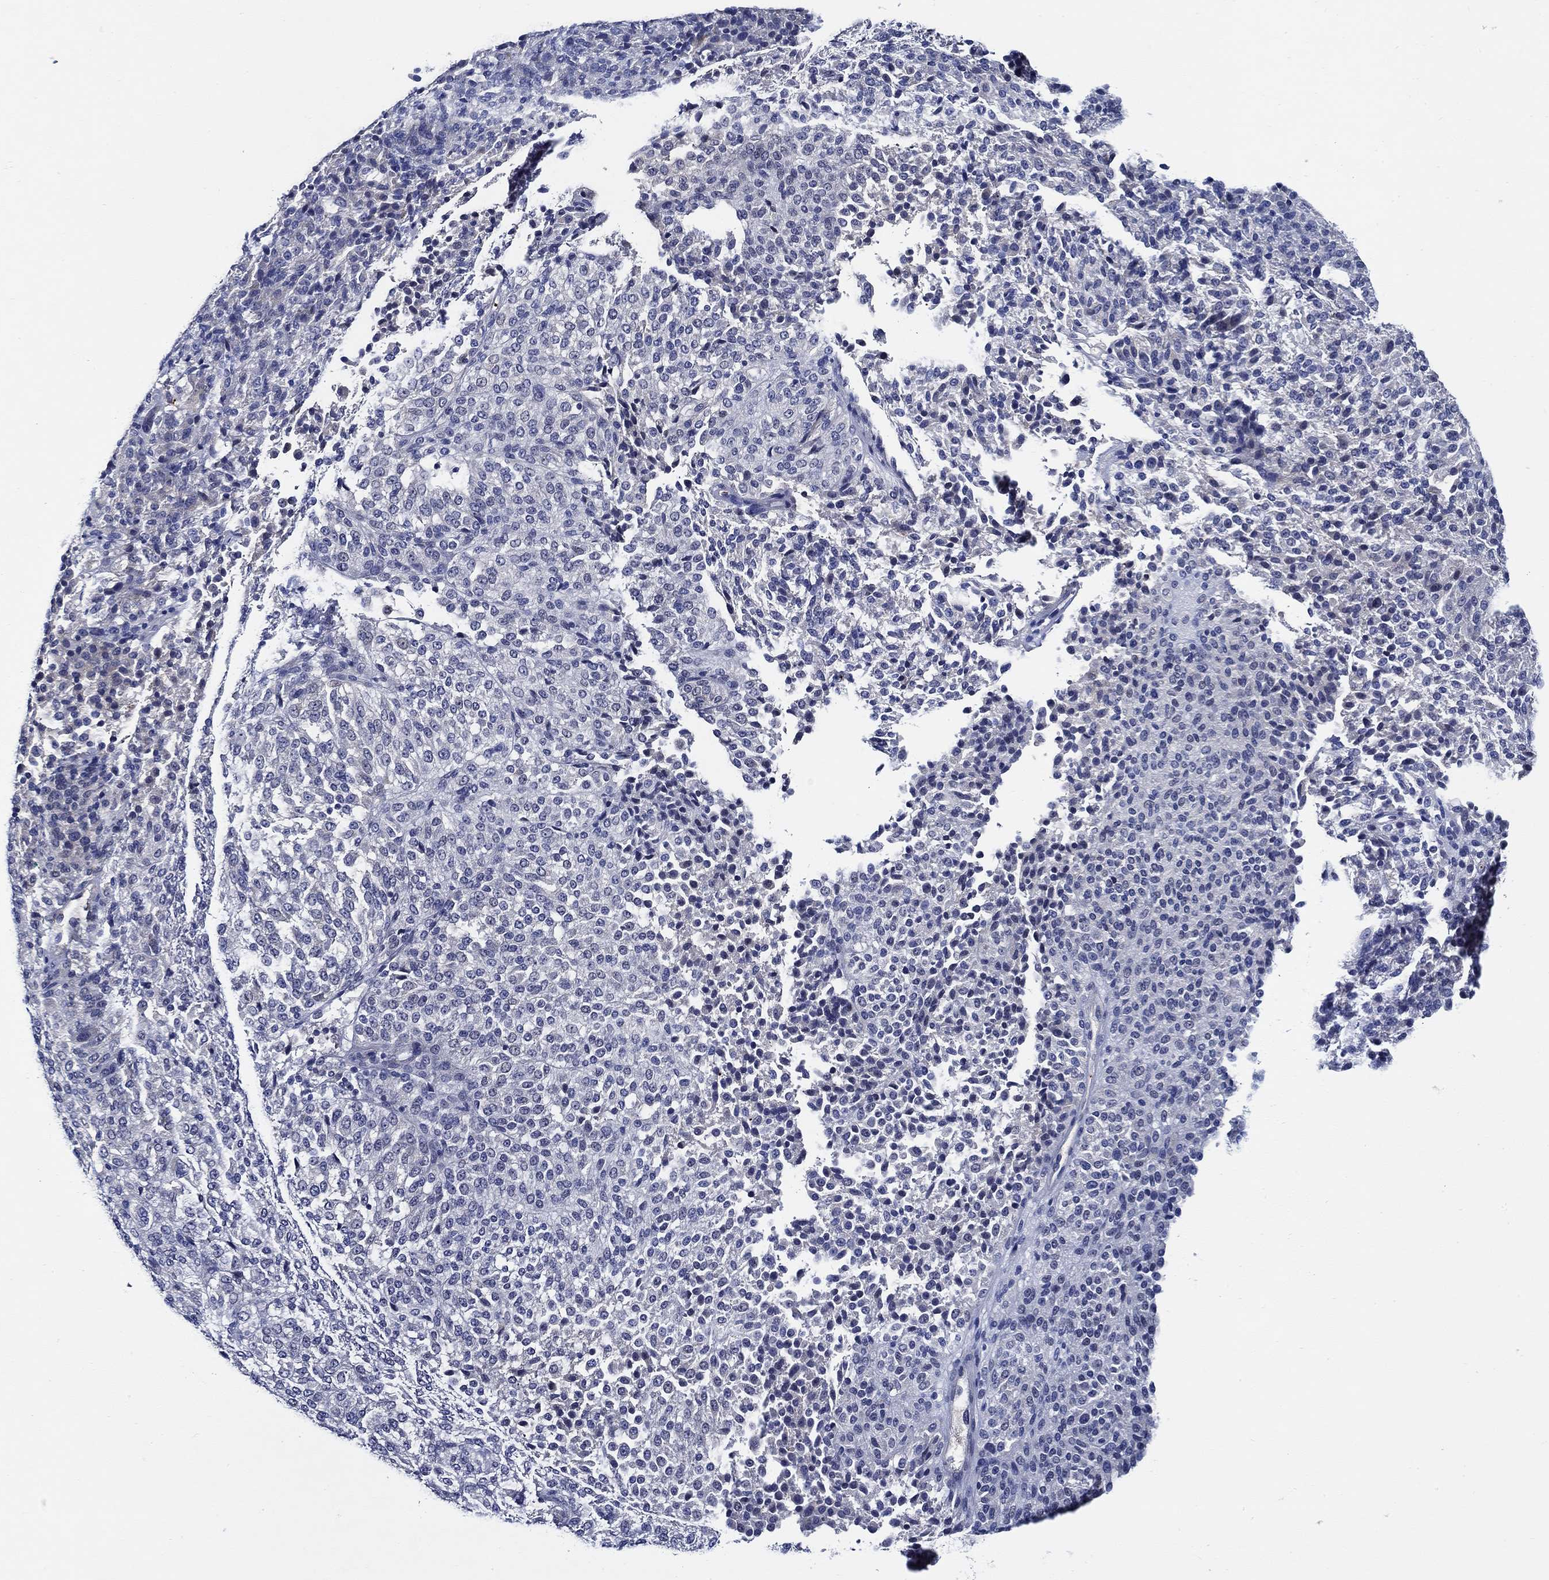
{"staining": {"intensity": "negative", "quantity": "none", "location": "none"}, "tissue": "melanoma", "cell_type": "Tumor cells", "image_type": "cancer", "snomed": [{"axis": "morphology", "description": "Malignant melanoma, Metastatic site"}, {"axis": "topography", "description": "Brain"}], "caption": "High magnification brightfield microscopy of melanoma stained with DAB (brown) and counterstained with hematoxylin (blue): tumor cells show no significant staining. (Brightfield microscopy of DAB (3,3'-diaminobenzidine) IHC at high magnification).", "gene": "ALOX12", "patient": {"sex": "female", "age": 56}}